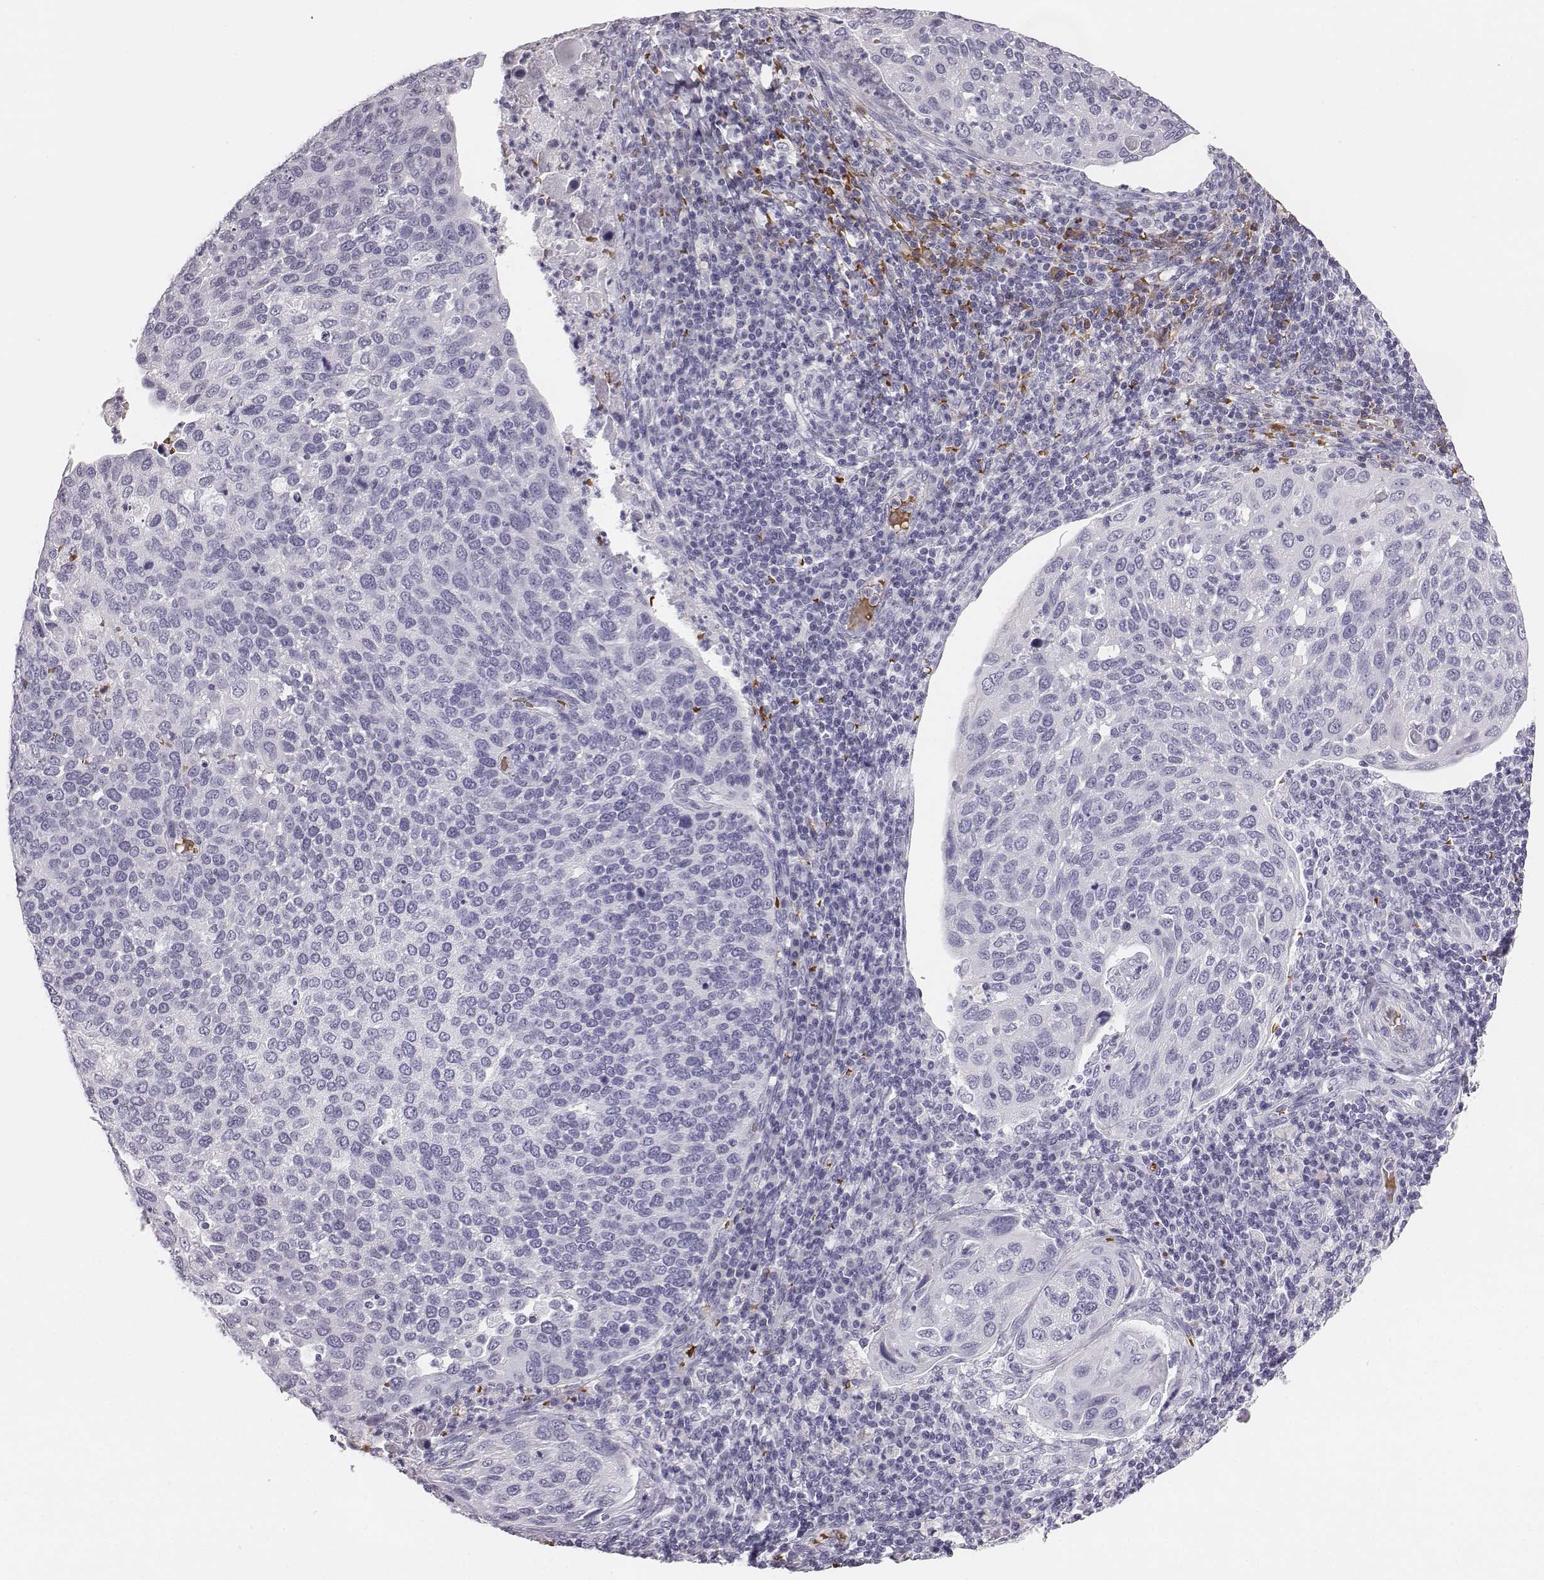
{"staining": {"intensity": "negative", "quantity": "none", "location": "none"}, "tissue": "cervical cancer", "cell_type": "Tumor cells", "image_type": "cancer", "snomed": [{"axis": "morphology", "description": "Squamous cell carcinoma, NOS"}, {"axis": "topography", "description": "Cervix"}], "caption": "A photomicrograph of human squamous cell carcinoma (cervical) is negative for staining in tumor cells.", "gene": "HBZ", "patient": {"sex": "female", "age": 54}}